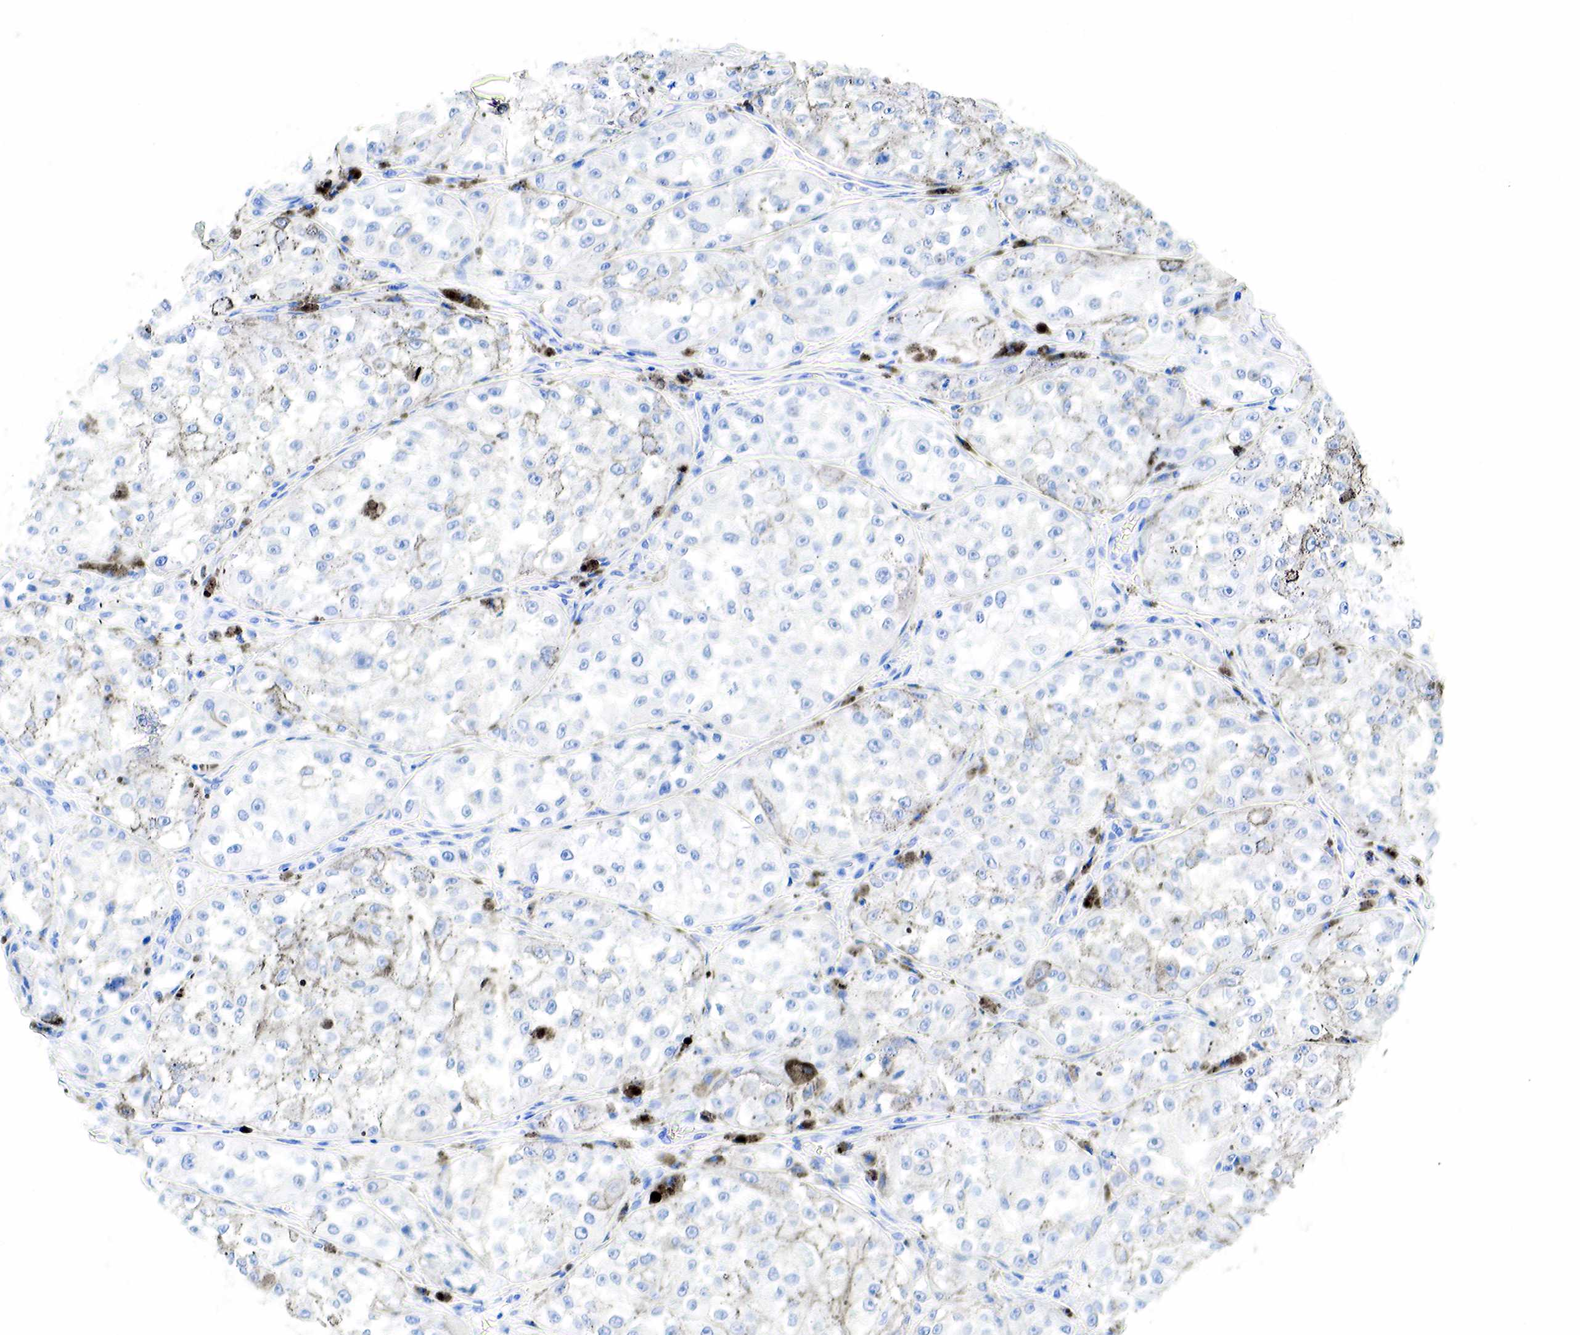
{"staining": {"intensity": "negative", "quantity": "none", "location": "none"}, "tissue": "melanoma", "cell_type": "Tumor cells", "image_type": "cancer", "snomed": [{"axis": "morphology", "description": "Malignant melanoma, NOS"}, {"axis": "topography", "description": "Skin"}], "caption": "DAB immunohistochemical staining of human malignant melanoma exhibits no significant expression in tumor cells.", "gene": "KRT7", "patient": {"sex": "male", "age": 67}}